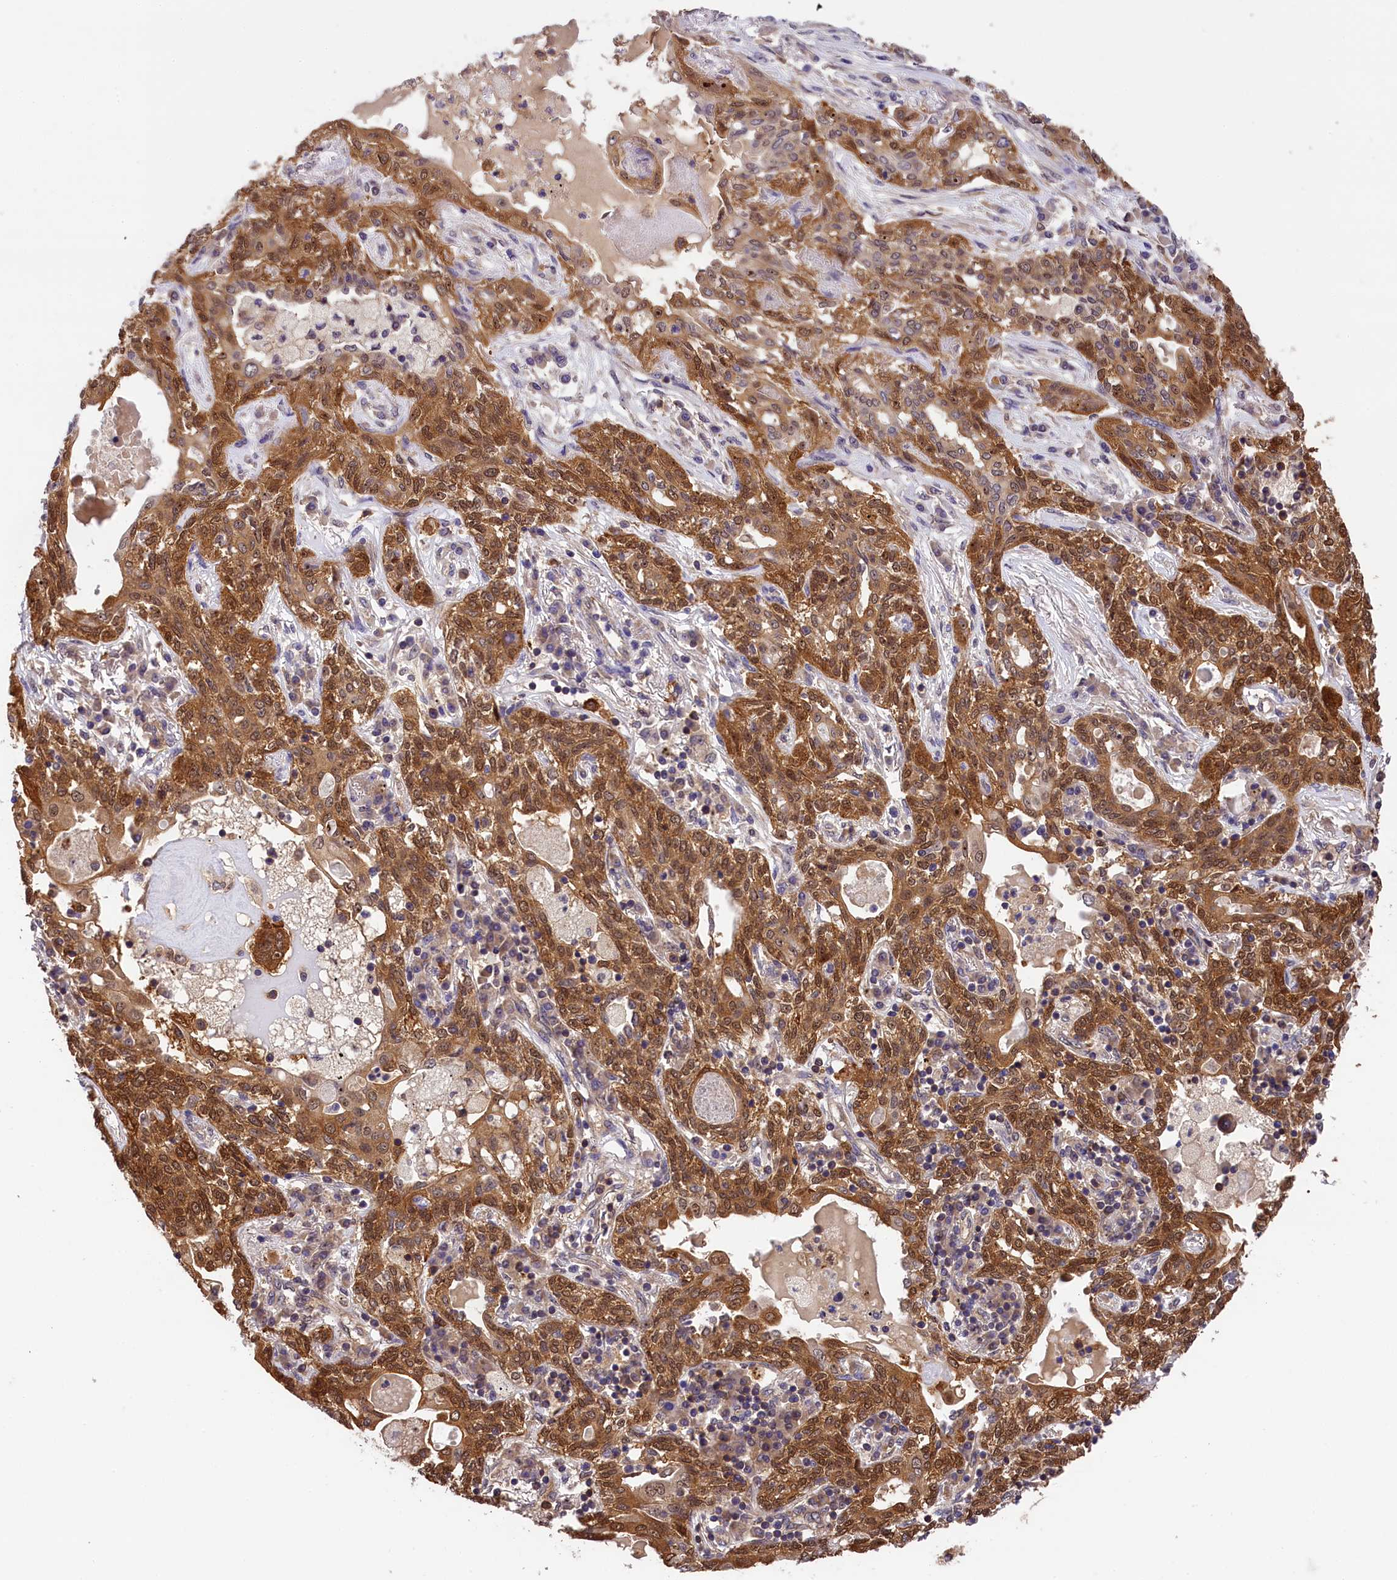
{"staining": {"intensity": "strong", "quantity": ">75%", "location": "cytoplasmic/membranous,nuclear"}, "tissue": "lung cancer", "cell_type": "Tumor cells", "image_type": "cancer", "snomed": [{"axis": "morphology", "description": "Squamous cell carcinoma, NOS"}, {"axis": "topography", "description": "Lung"}], "caption": "Immunohistochemistry histopathology image of neoplastic tissue: human lung cancer (squamous cell carcinoma) stained using IHC exhibits high levels of strong protein expression localized specifically in the cytoplasmic/membranous and nuclear of tumor cells, appearing as a cytoplasmic/membranous and nuclear brown color.", "gene": "EIF6", "patient": {"sex": "female", "age": 70}}